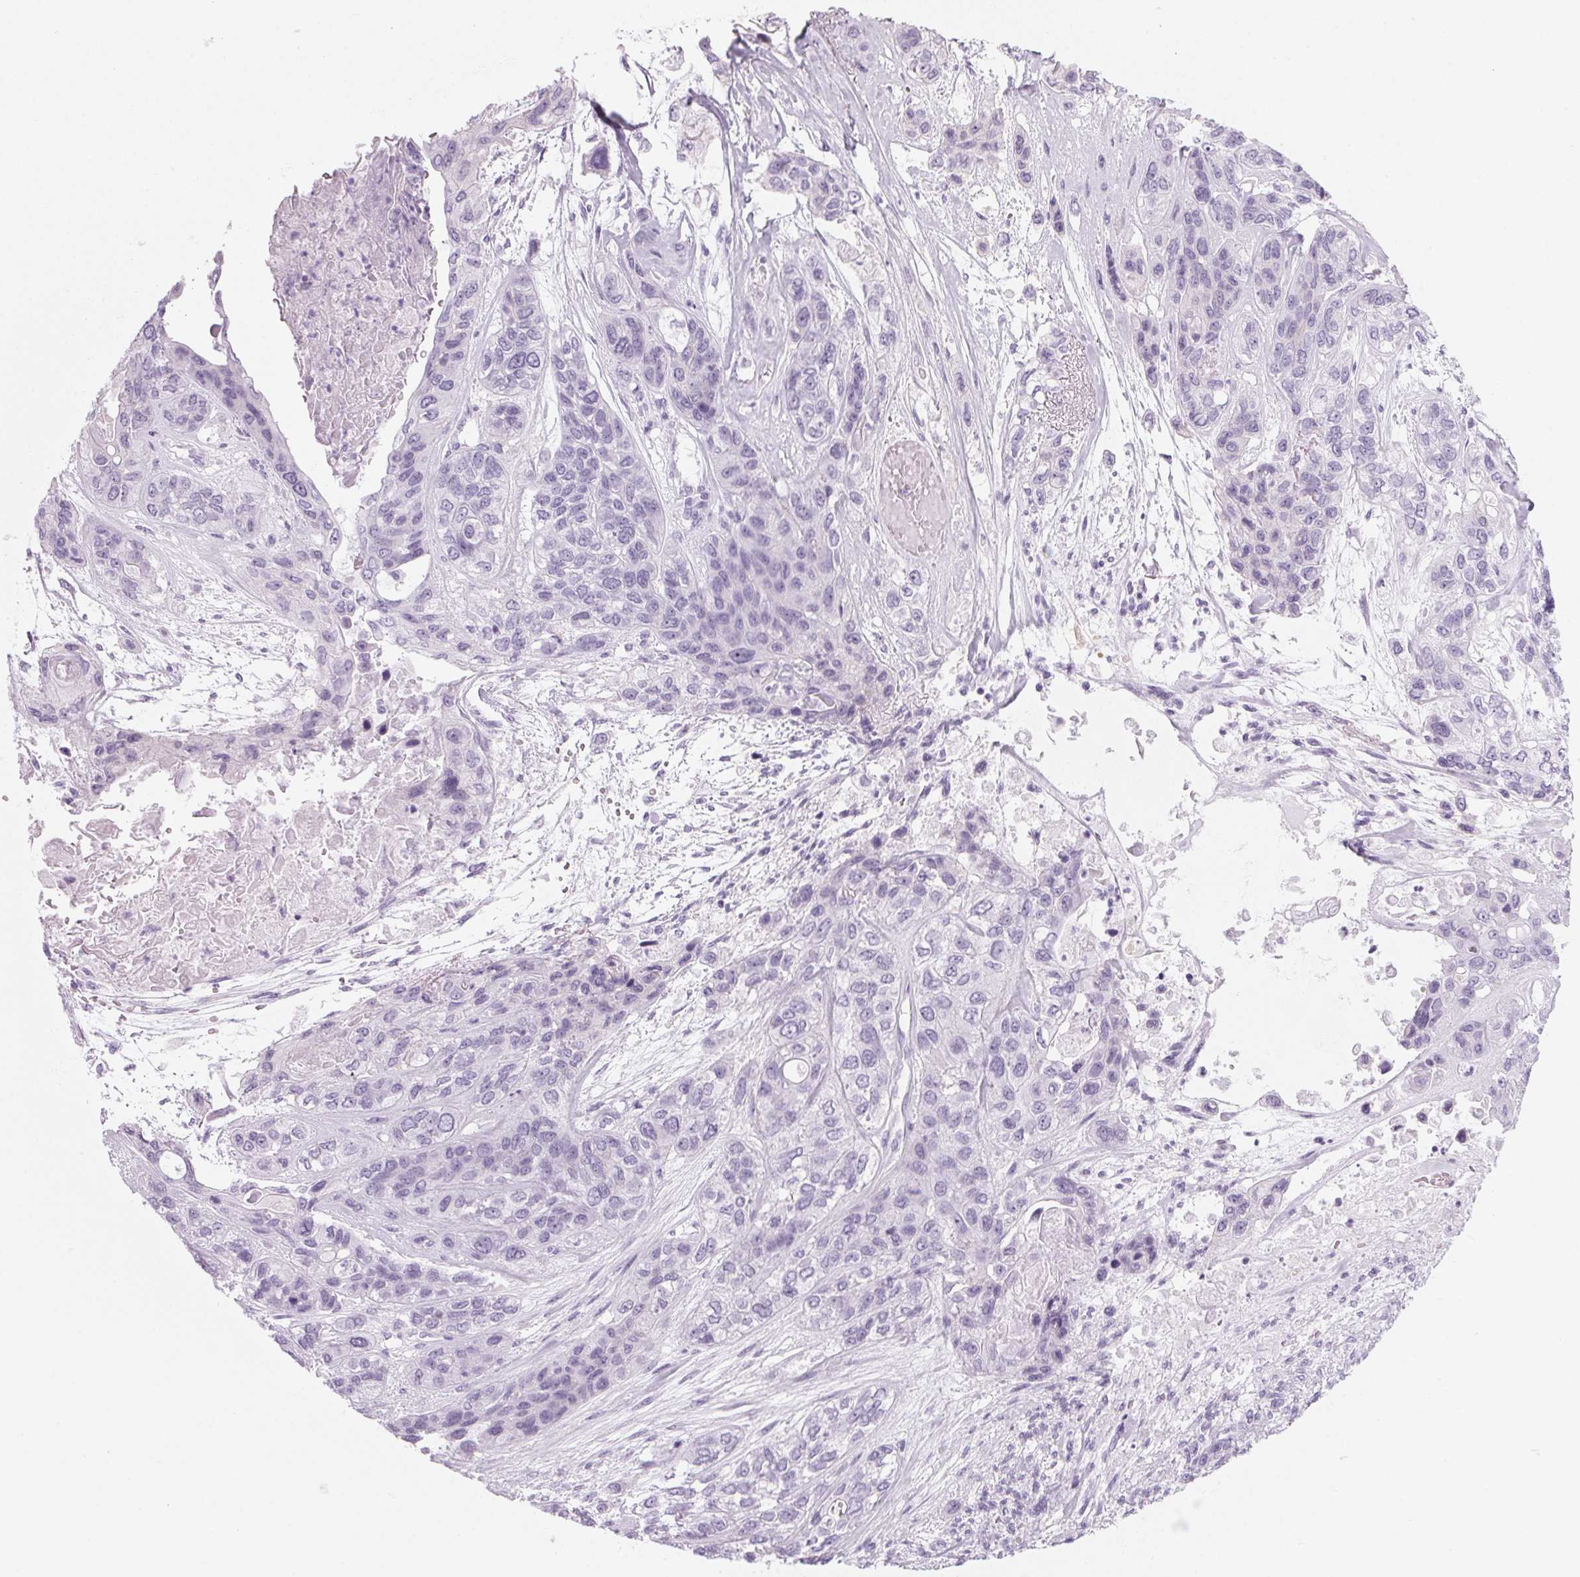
{"staining": {"intensity": "negative", "quantity": "none", "location": "none"}, "tissue": "lung cancer", "cell_type": "Tumor cells", "image_type": "cancer", "snomed": [{"axis": "morphology", "description": "Squamous cell carcinoma, NOS"}, {"axis": "topography", "description": "Lung"}], "caption": "High magnification brightfield microscopy of lung cancer (squamous cell carcinoma) stained with DAB (3,3'-diaminobenzidine) (brown) and counterstained with hematoxylin (blue): tumor cells show no significant expression.", "gene": "DNTTIP2", "patient": {"sex": "female", "age": 70}}